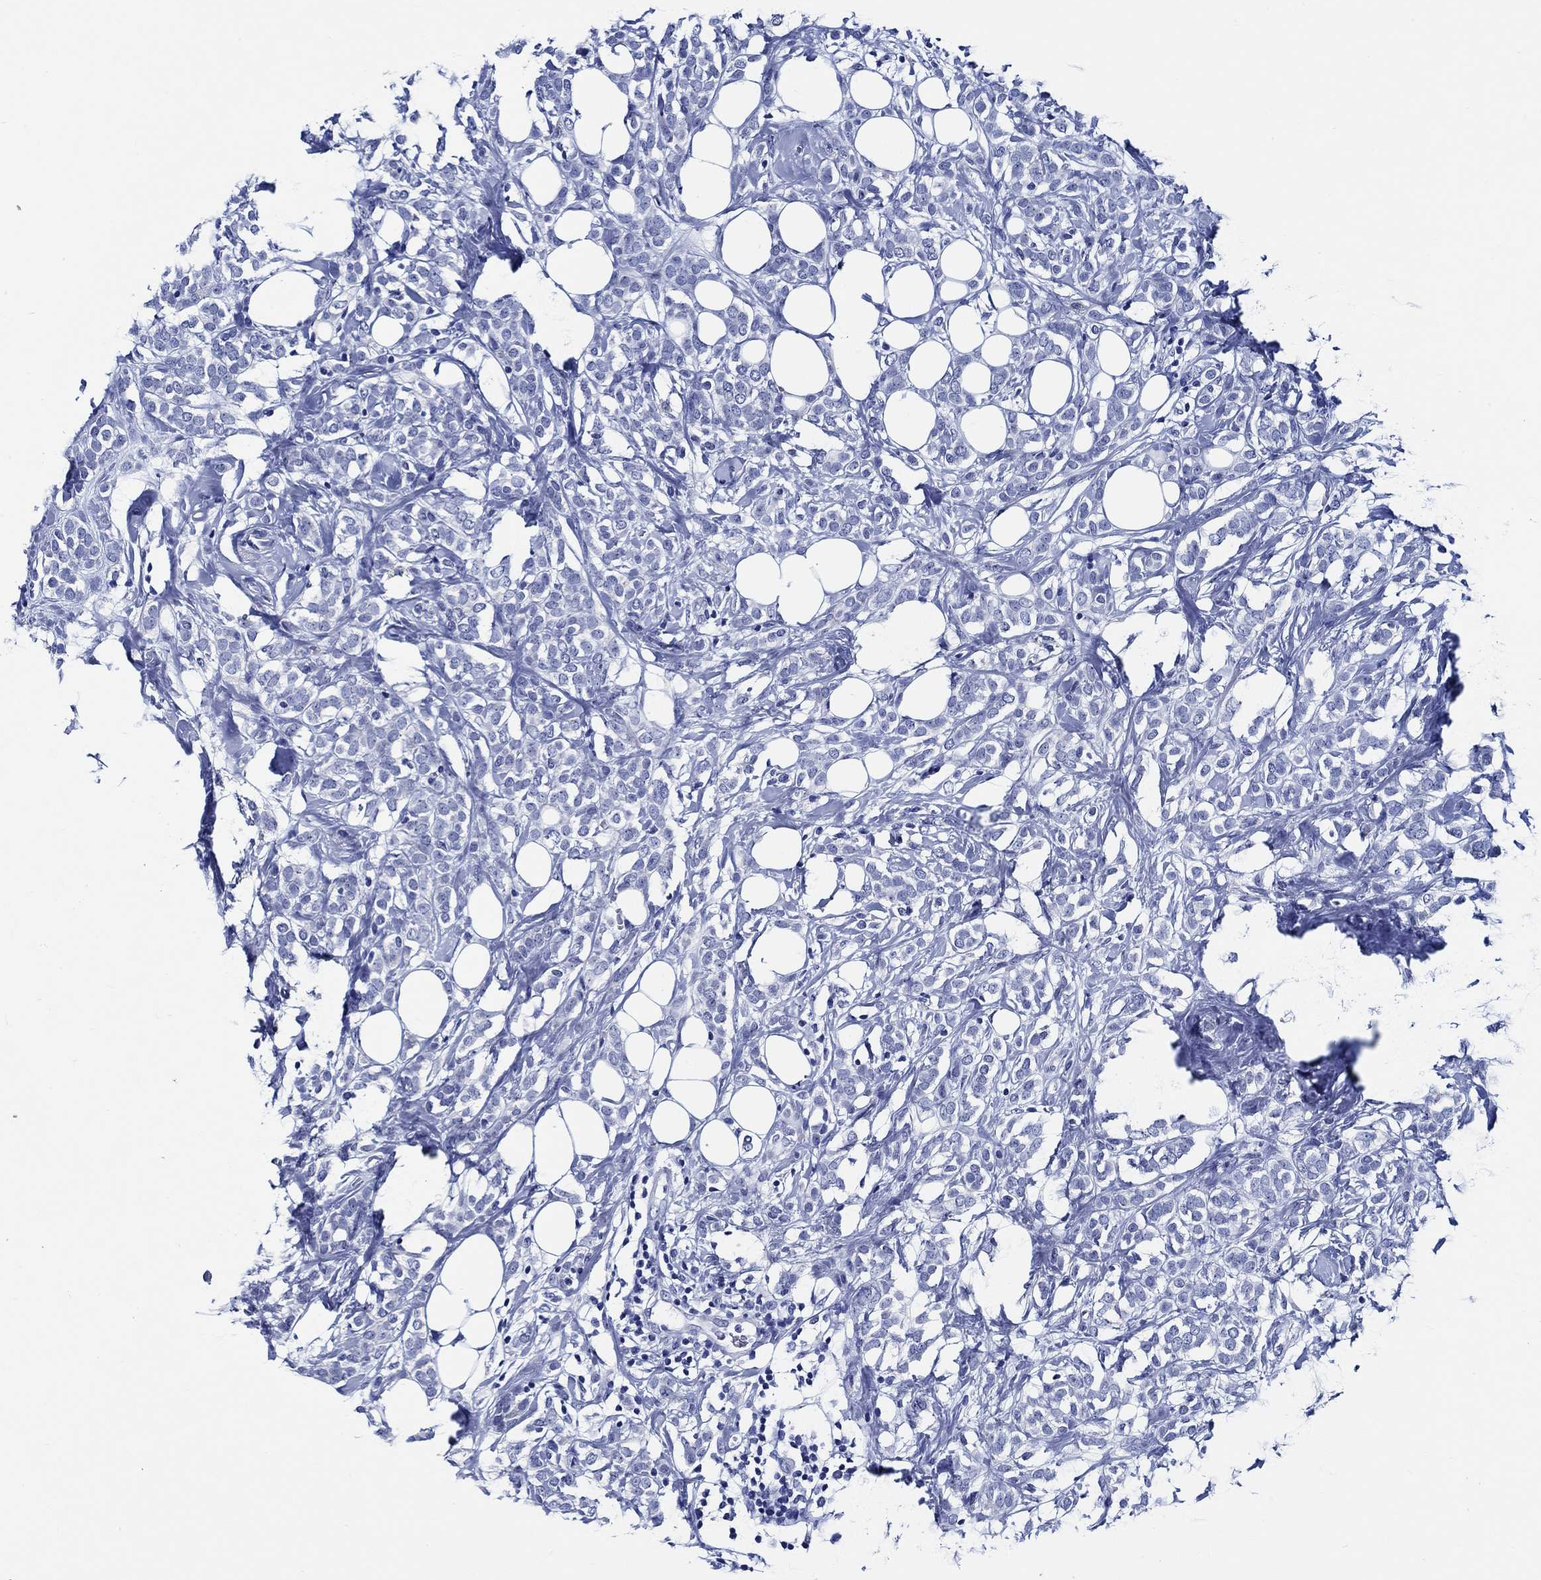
{"staining": {"intensity": "negative", "quantity": "none", "location": "none"}, "tissue": "breast cancer", "cell_type": "Tumor cells", "image_type": "cancer", "snomed": [{"axis": "morphology", "description": "Lobular carcinoma"}, {"axis": "topography", "description": "Breast"}], "caption": "Breast cancer was stained to show a protein in brown. There is no significant expression in tumor cells.", "gene": "WDR62", "patient": {"sex": "female", "age": 49}}